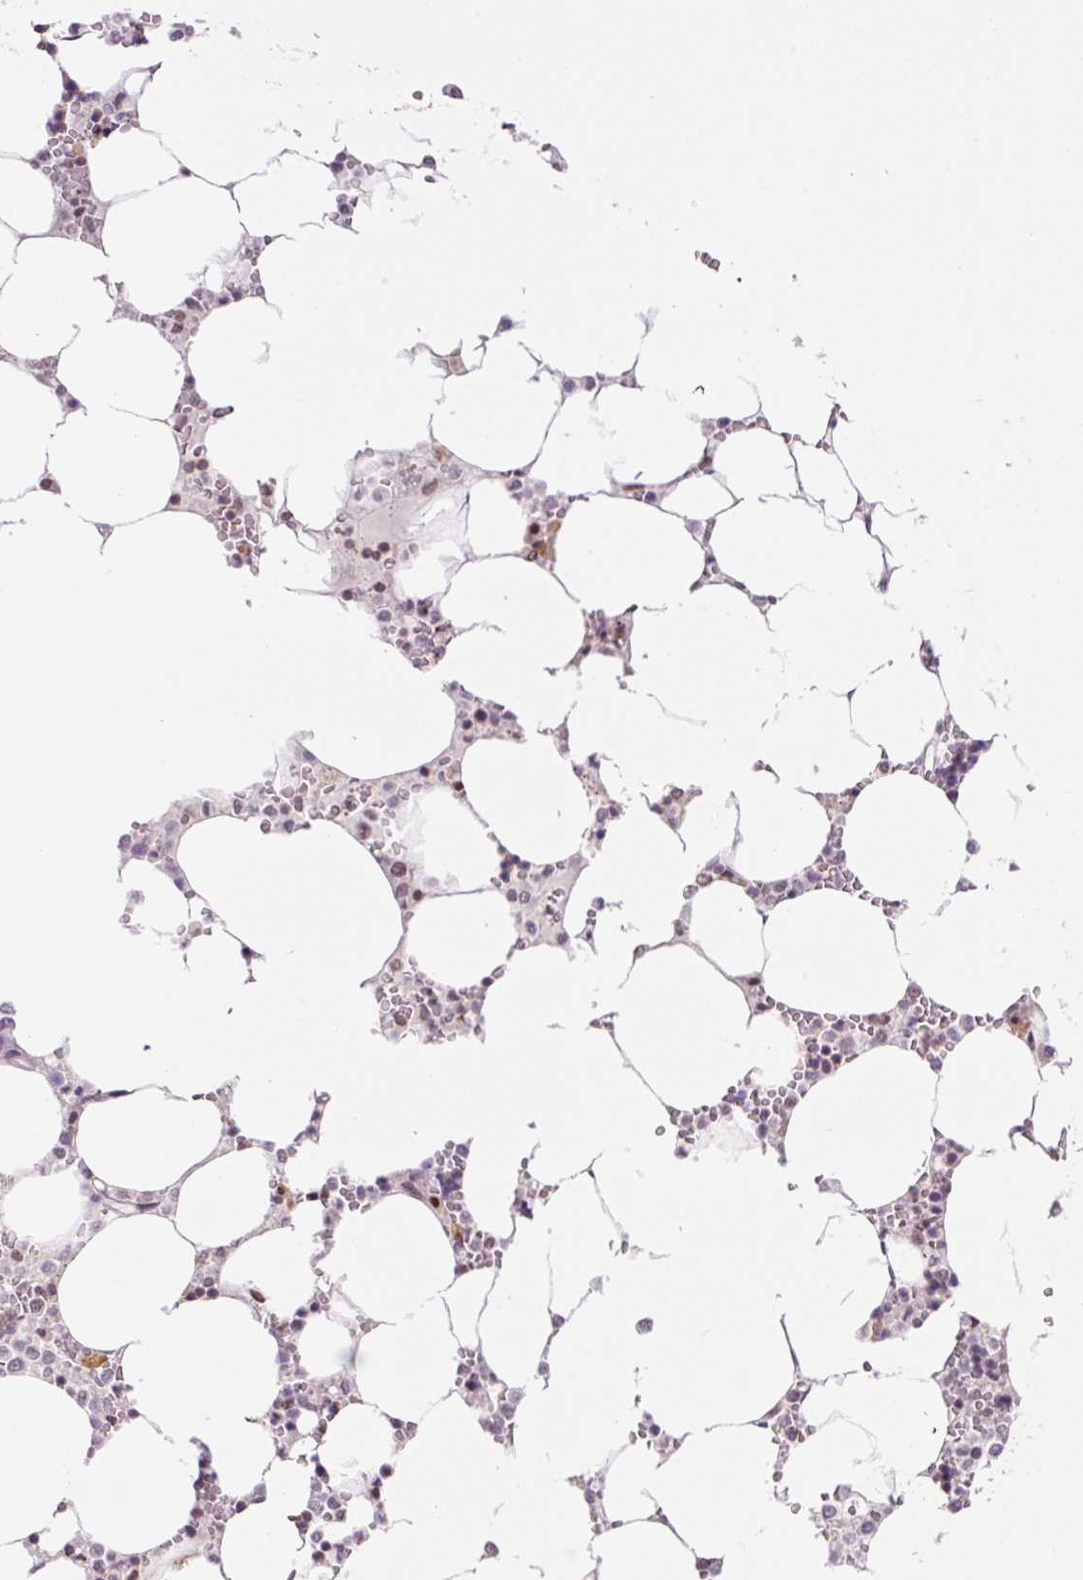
{"staining": {"intensity": "moderate", "quantity": "25%-75%", "location": "nuclear"}, "tissue": "bone marrow", "cell_type": "Hematopoietic cells", "image_type": "normal", "snomed": [{"axis": "morphology", "description": "Normal tissue, NOS"}, {"axis": "topography", "description": "Bone marrow"}], "caption": "A micrograph showing moderate nuclear positivity in approximately 25%-75% of hematopoietic cells in benign bone marrow, as visualized by brown immunohistochemical staining.", "gene": "CCNL2", "patient": {"sex": "male", "age": 64}}